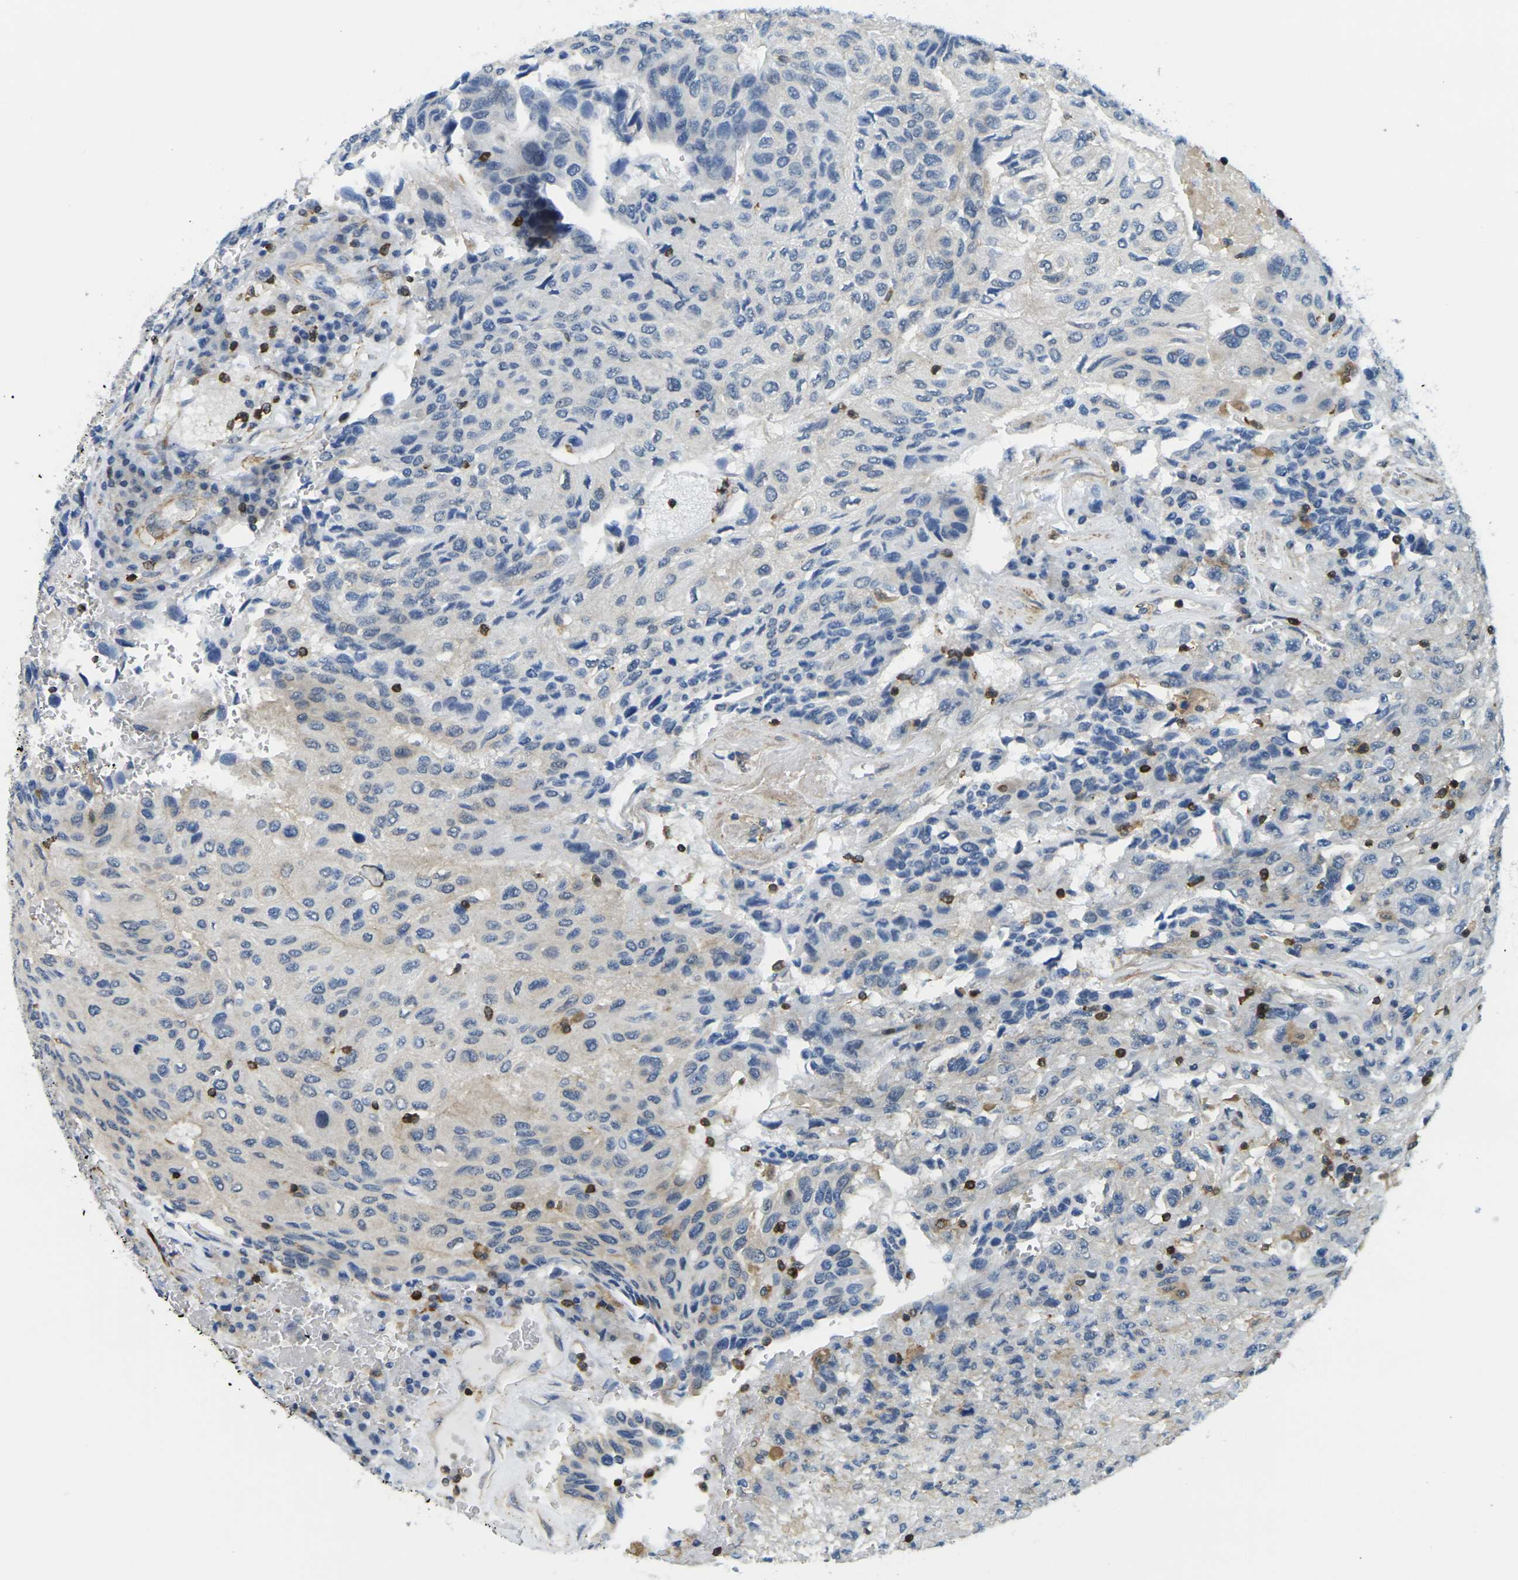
{"staining": {"intensity": "weak", "quantity": "<25%", "location": "cytoplasmic/membranous"}, "tissue": "urothelial cancer", "cell_type": "Tumor cells", "image_type": "cancer", "snomed": [{"axis": "morphology", "description": "Urothelial carcinoma, High grade"}, {"axis": "topography", "description": "Urinary bladder"}], "caption": "Immunohistochemistry histopathology image of neoplastic tissue: urothelial cancer stained with DAB (3,3'-diaminobenzidine) exhibits no significant protein positivity in tumor cells.", "gene": "LASP1", "patient": {"sex": "male", "age": 66}}